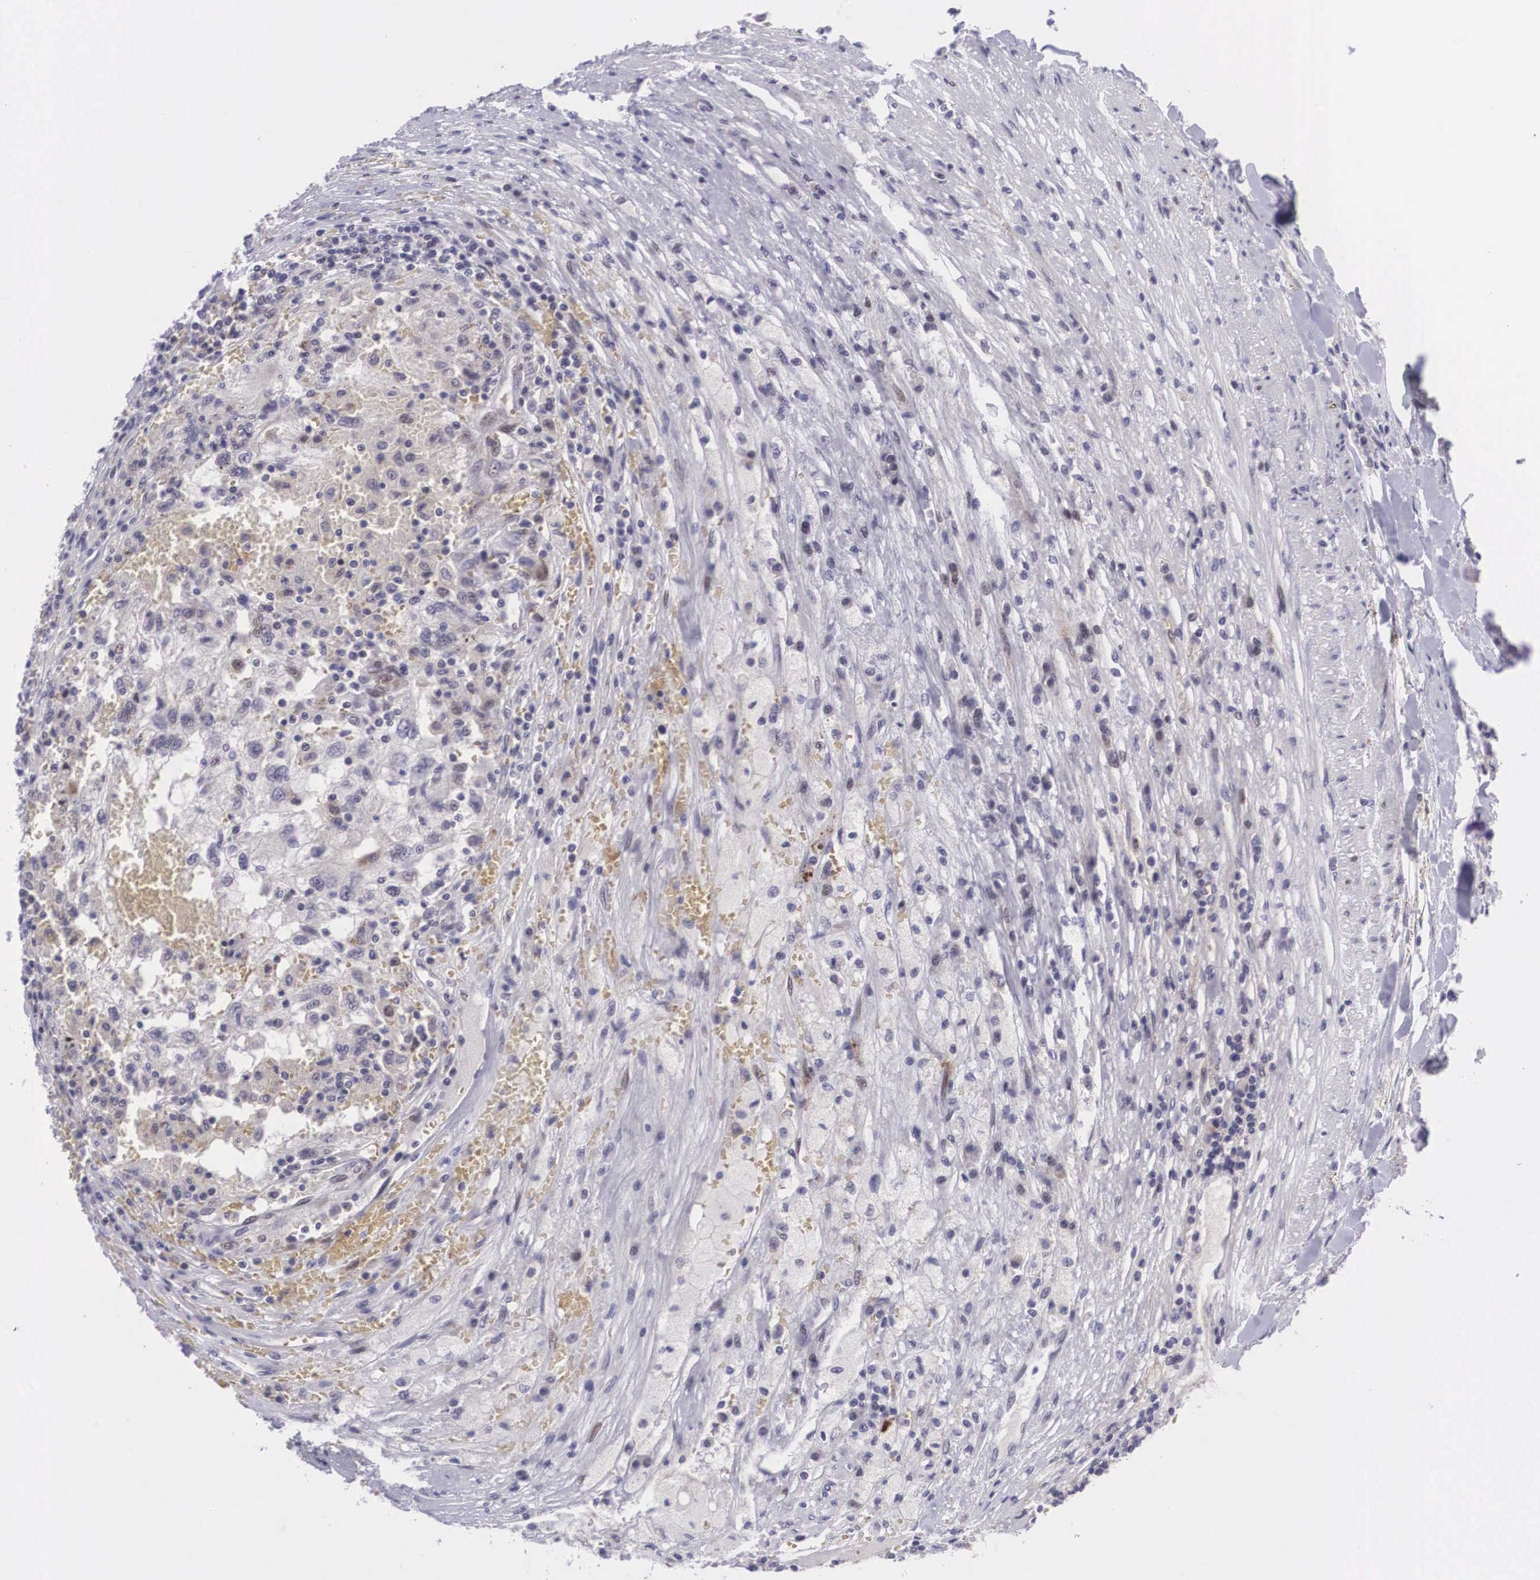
{"staining": {"intensity": "weak", "quantity": "<25%", "location": "cytoplasmic/membranous"}, "tissue": "renal cancer", "cell_type": "Tumor cells", "image_type": "cancer", "snomed": [{"axis": "morphology", "description": "Normal tissue, NOS"}, {"axis": "morphology", "description": "Adenocarcinoma, NOS"}, {"axis": "topography", "description": "Kidney"}], "caption": "DAB (3,3'-diaminobenzidine) immunohistochemical staining of human renal cancer (adenocarcinoma) shows no significant staining in tumor cells.", "gene": "EMID1", "patient": {"sex": "male", "age": 71}}